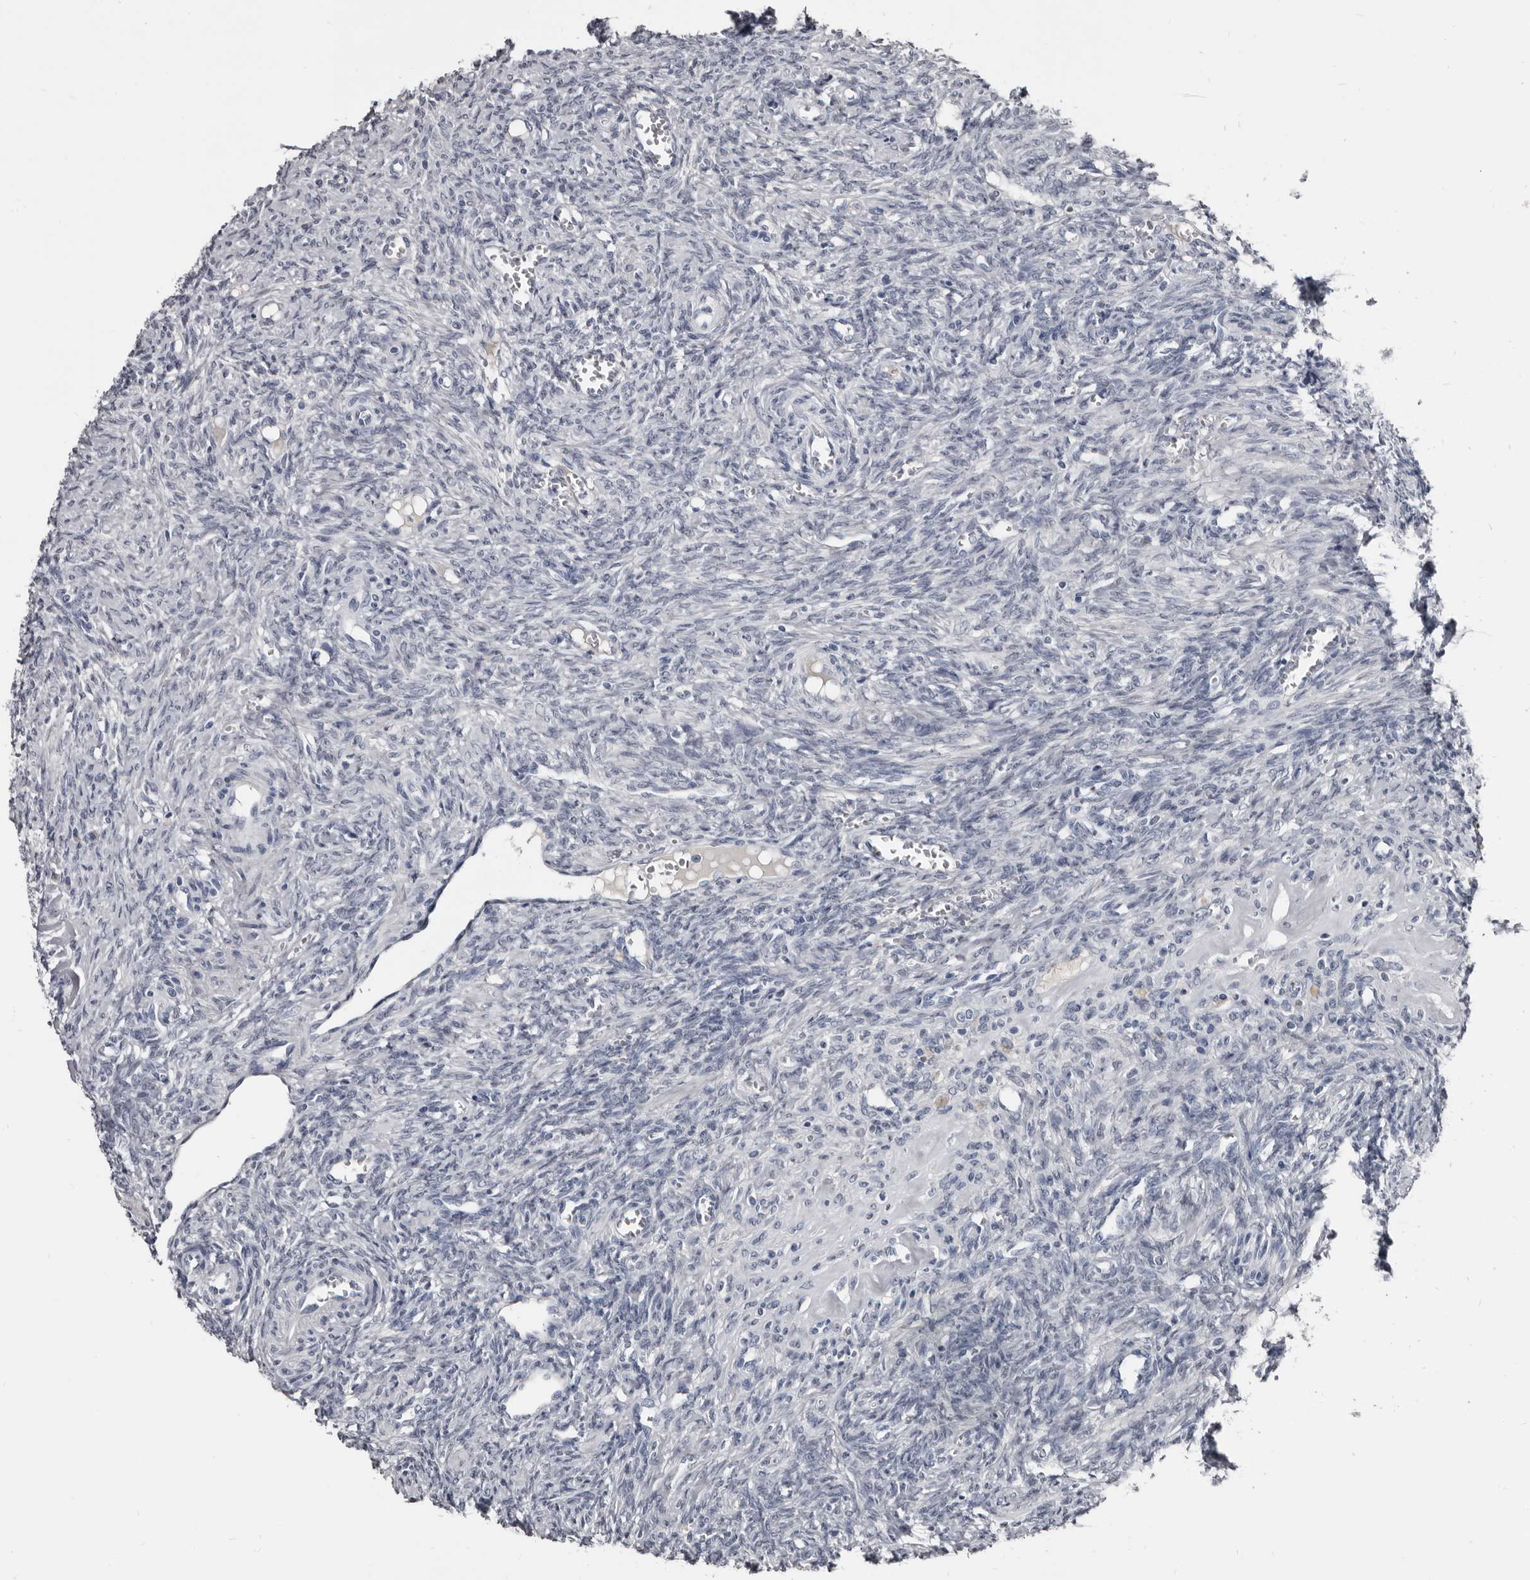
{"staining": {"intensity": "negative", "quantity": "none", "location": "none"}, "tissue": "ovary", "cell_type": "Ovarian stroma cells", "image_type": "normal", "snomed": [{"axis": "morphology", "description": "Normal tissue, NOS"}, {"axis": "topography", "description": "Ovary"}], "caption": "High magnification brightfield microscopy of normal ovary stained with DAB (3,3'-diaminobenzidine) (brown) and counterstained with hematoxylin (blue): ovarian stroma cells show no significant staining. Nuclei are stained in blue.", "gene": "GREB1", "patient": {"sex": "female", "age": 41}}